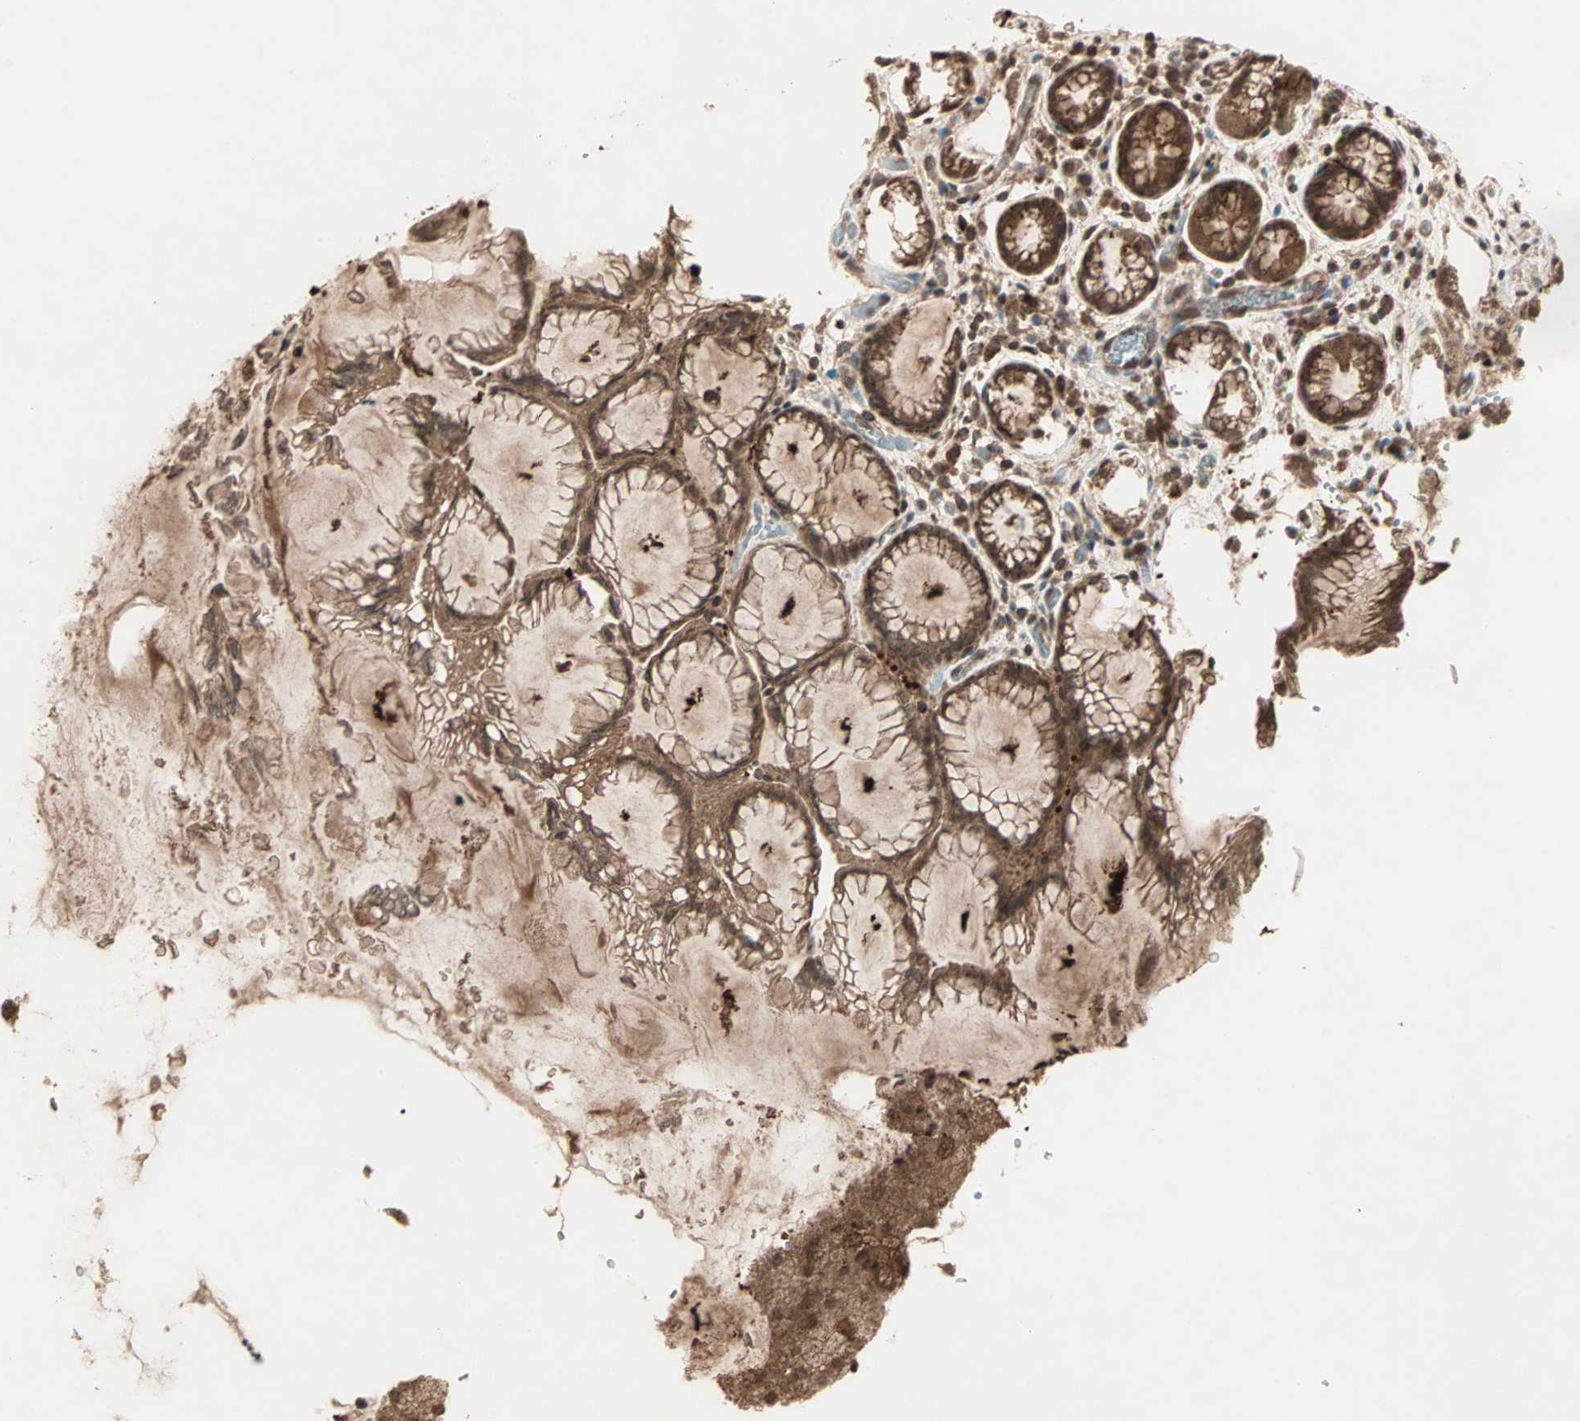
{"staining": {"intensity": "strong", "quantity": ">75%", "location": "cytoplasmic/membranous"}, "tissue": "stomach", "cell_type": "Glandular cells", "image_type": "normal", "snomed": [{"axis": "morphology", "description": "Normal tissue, NOS"}, {"axis": "topography", "description": "Stomach, upper"}], "caption": "Protein expression analysis of benign human stomach reveals strong cytoplasmic/membranous positivity in about >75% of glandular cells.", "gene": "RFFL", "patient": {"sex": "female", "age": 56}}